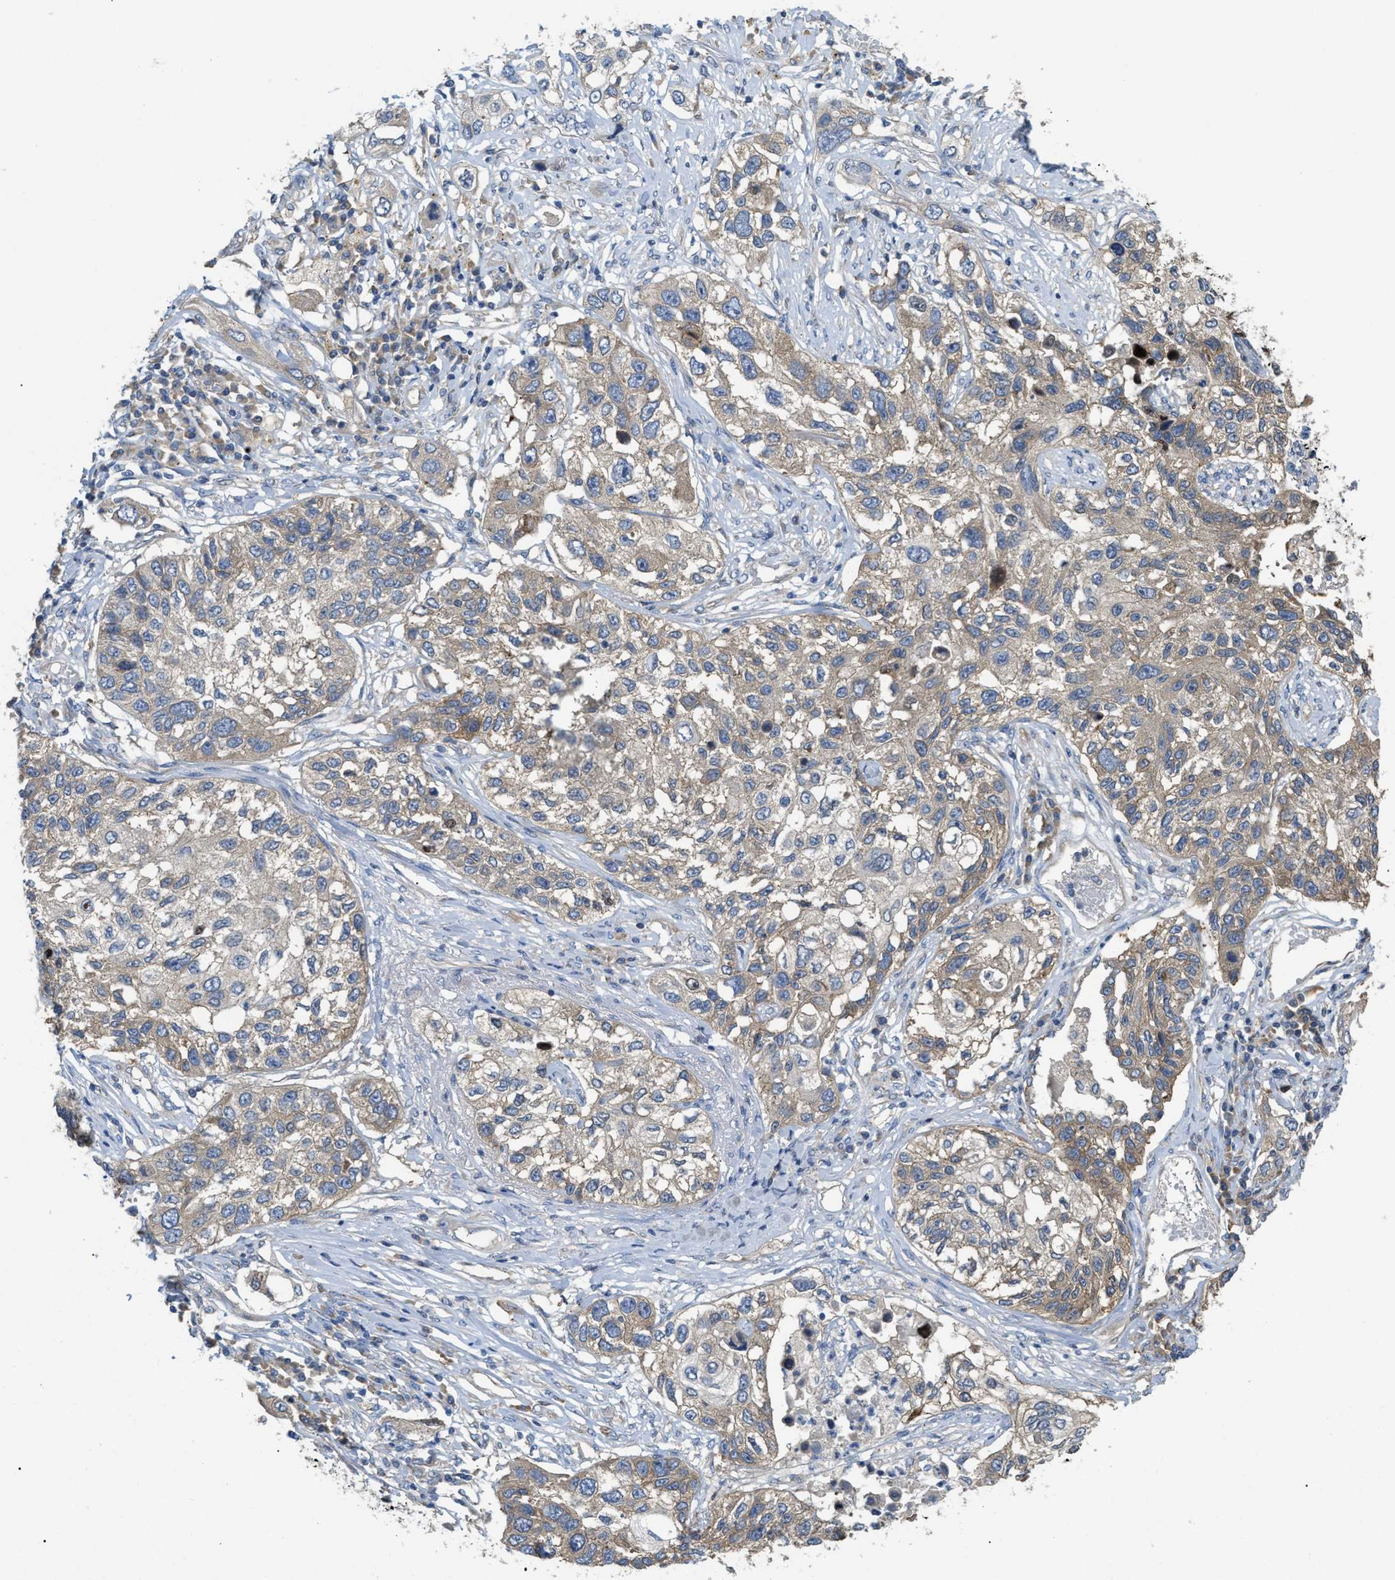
{"staining": {"intensity": "weak", "quantity": ">75%", "location": "cytoplasmic/membranous"}, "tissue": "lung cancer", "cell_type": "Tumor cells", "image_type": "cancer", "snomed": [{"axis": "morphology", "description": "Squamous cell carcinoma, NOS"}, {"axis": "topography", "description": "Lung"}], "caption": "There is low levels of weak cytoplasmic/membranous expression in tumor cells of lung cancer, as demonstrated by immunohistochemical staining (brown color).", "gene": "DHX58", "patient": {"sex": "male", "age": 71}}